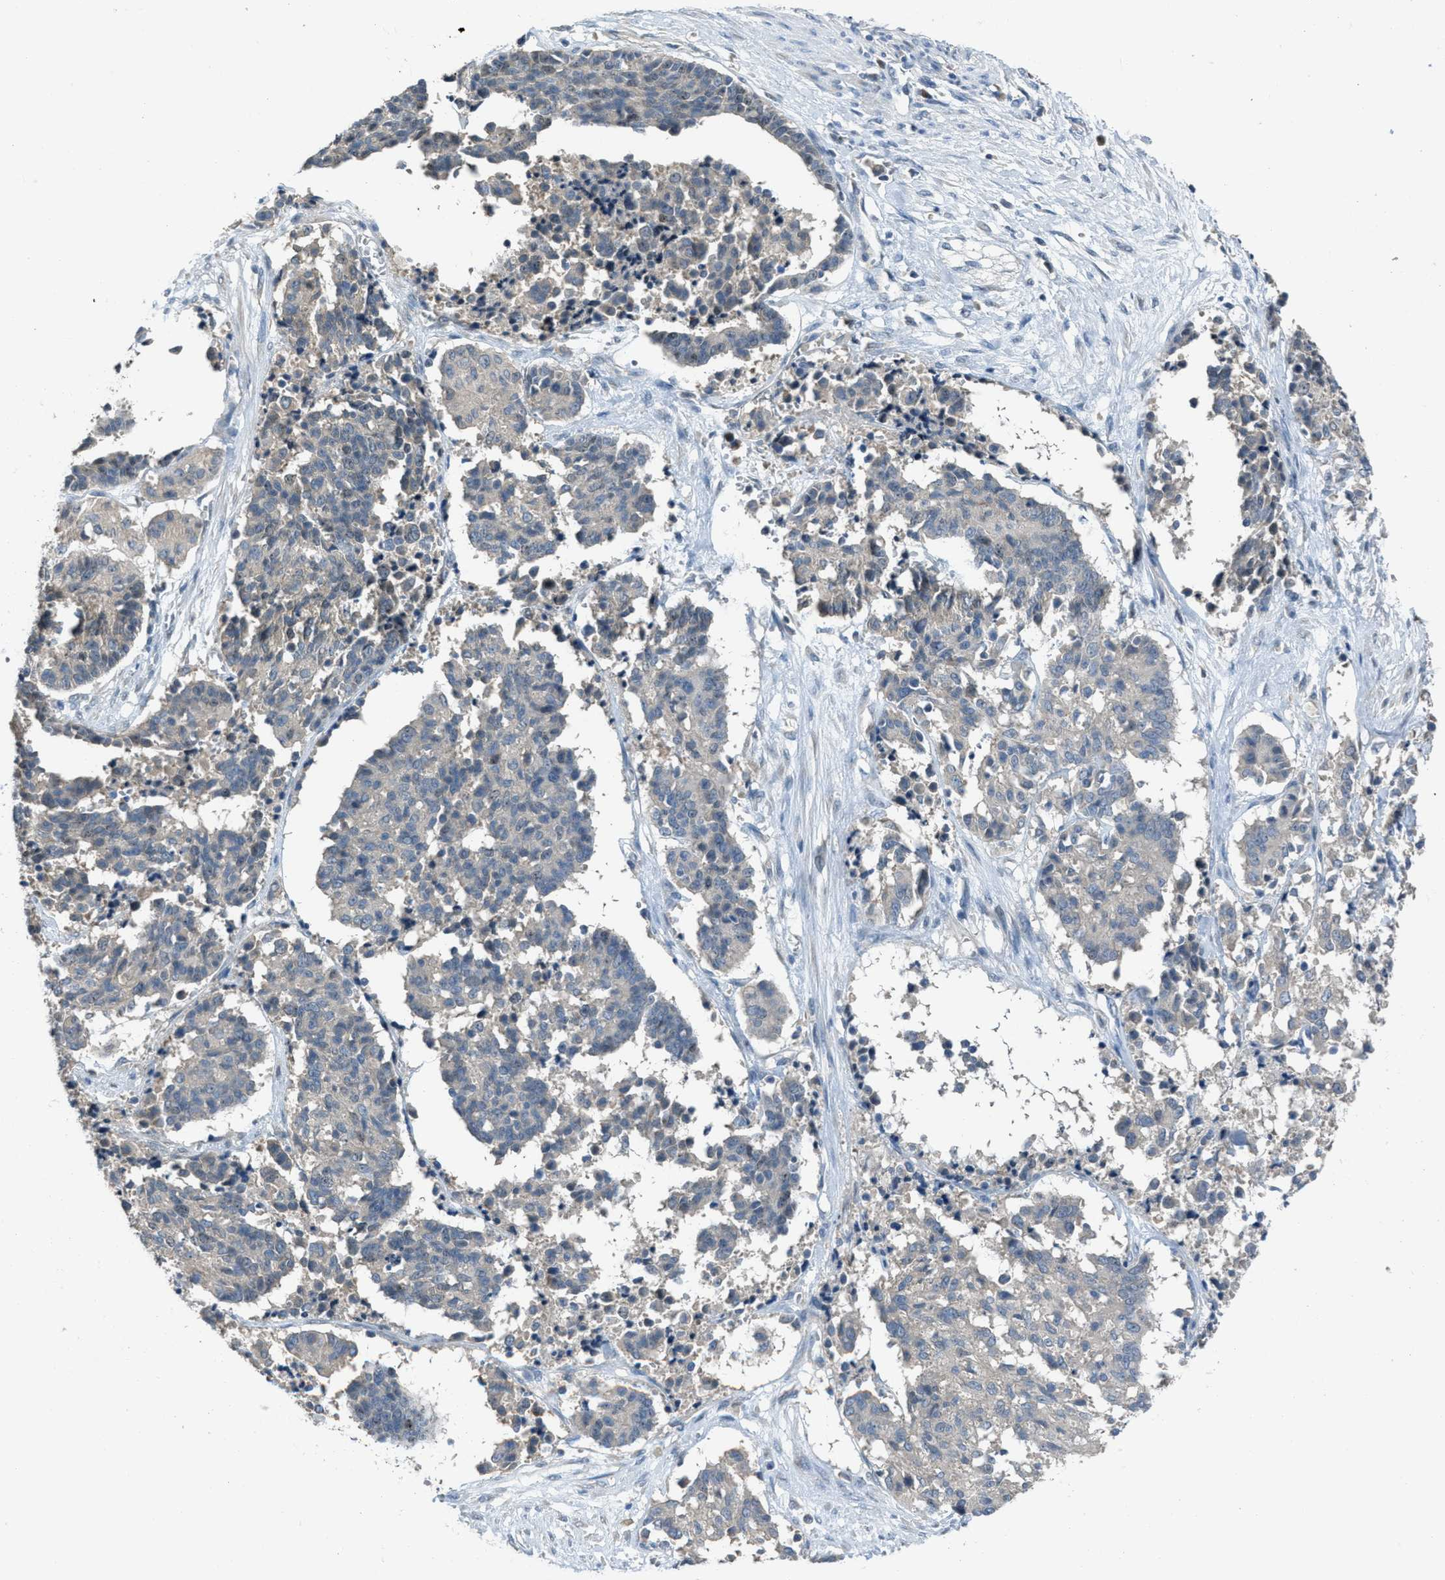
{"staining": {"intensity": "negative", "quantity": "none", "location": "none"}, "tissue": "cervical cancer", "cell_type": "Tumor cells", "image_type": "cancer", "snomed": [{"axis": "morphology", "description": "Squamous cell carcinoma, NOS"}, {"axis": "topography", "description": "Cervix"}], "caption": "An image of human cervical cancer (squamous cell carcinoma) is negative for staining in tumor cells.", "gene": "MIS18A", "patient": {"sex": "female", "age": 35}}